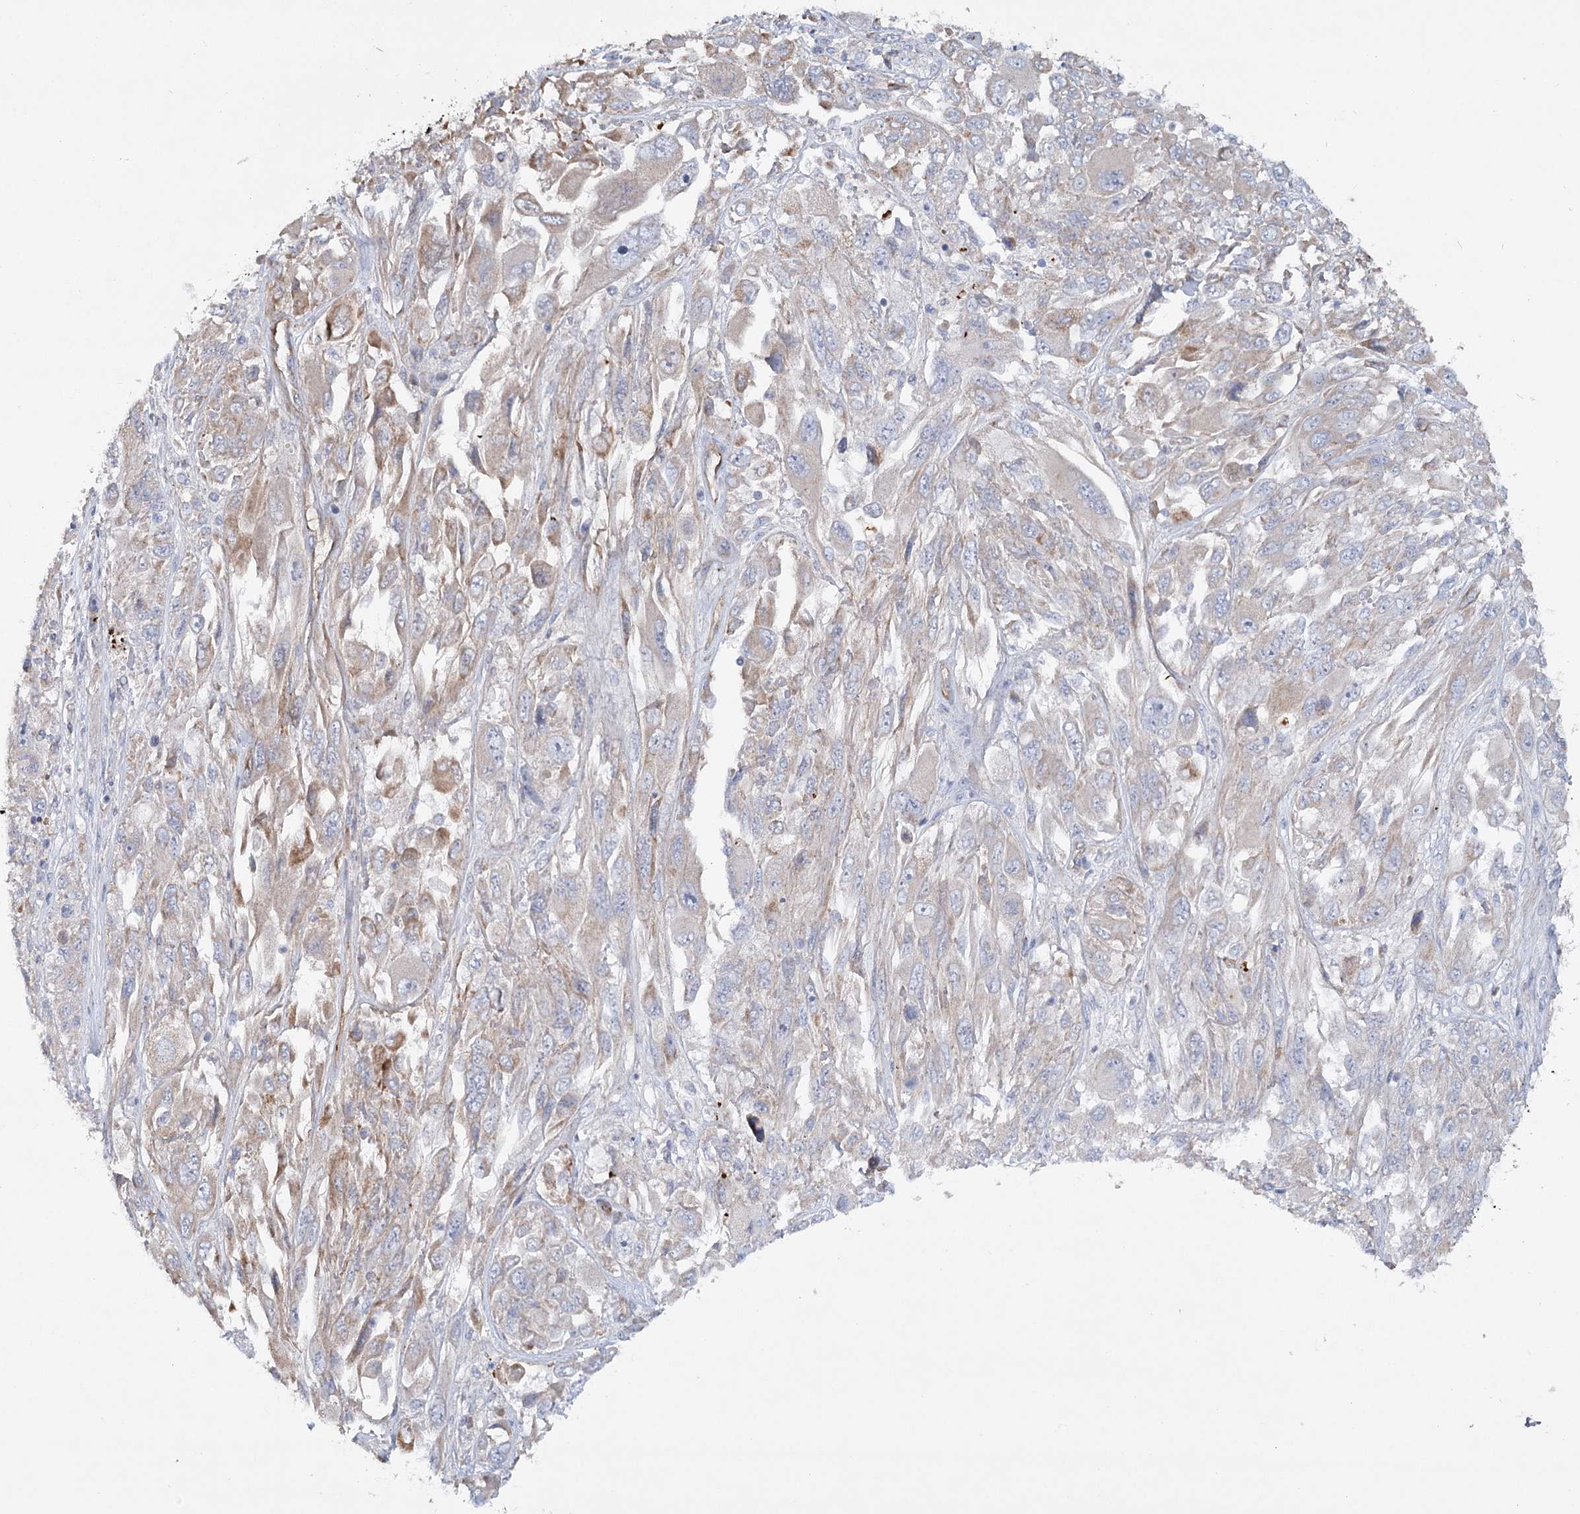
{"staining": {"intensity": "negative", "quantity": "none", "location": "none"}, "tissue": "melanoma", "cell_type": "Tumor cells", "image_type": "cancer", "snomed": [{"axis": "morphology", "description": "Malignant melanoma, NOS"}, {"axis": "topography", "description": "Skin"}], "caption": "This is an immunohistochemistry photomicrograph of melanoma. There is no expression in tumor cells.", "gene": "TMEM164", "patient": {"sex": "female", "age": 91}}